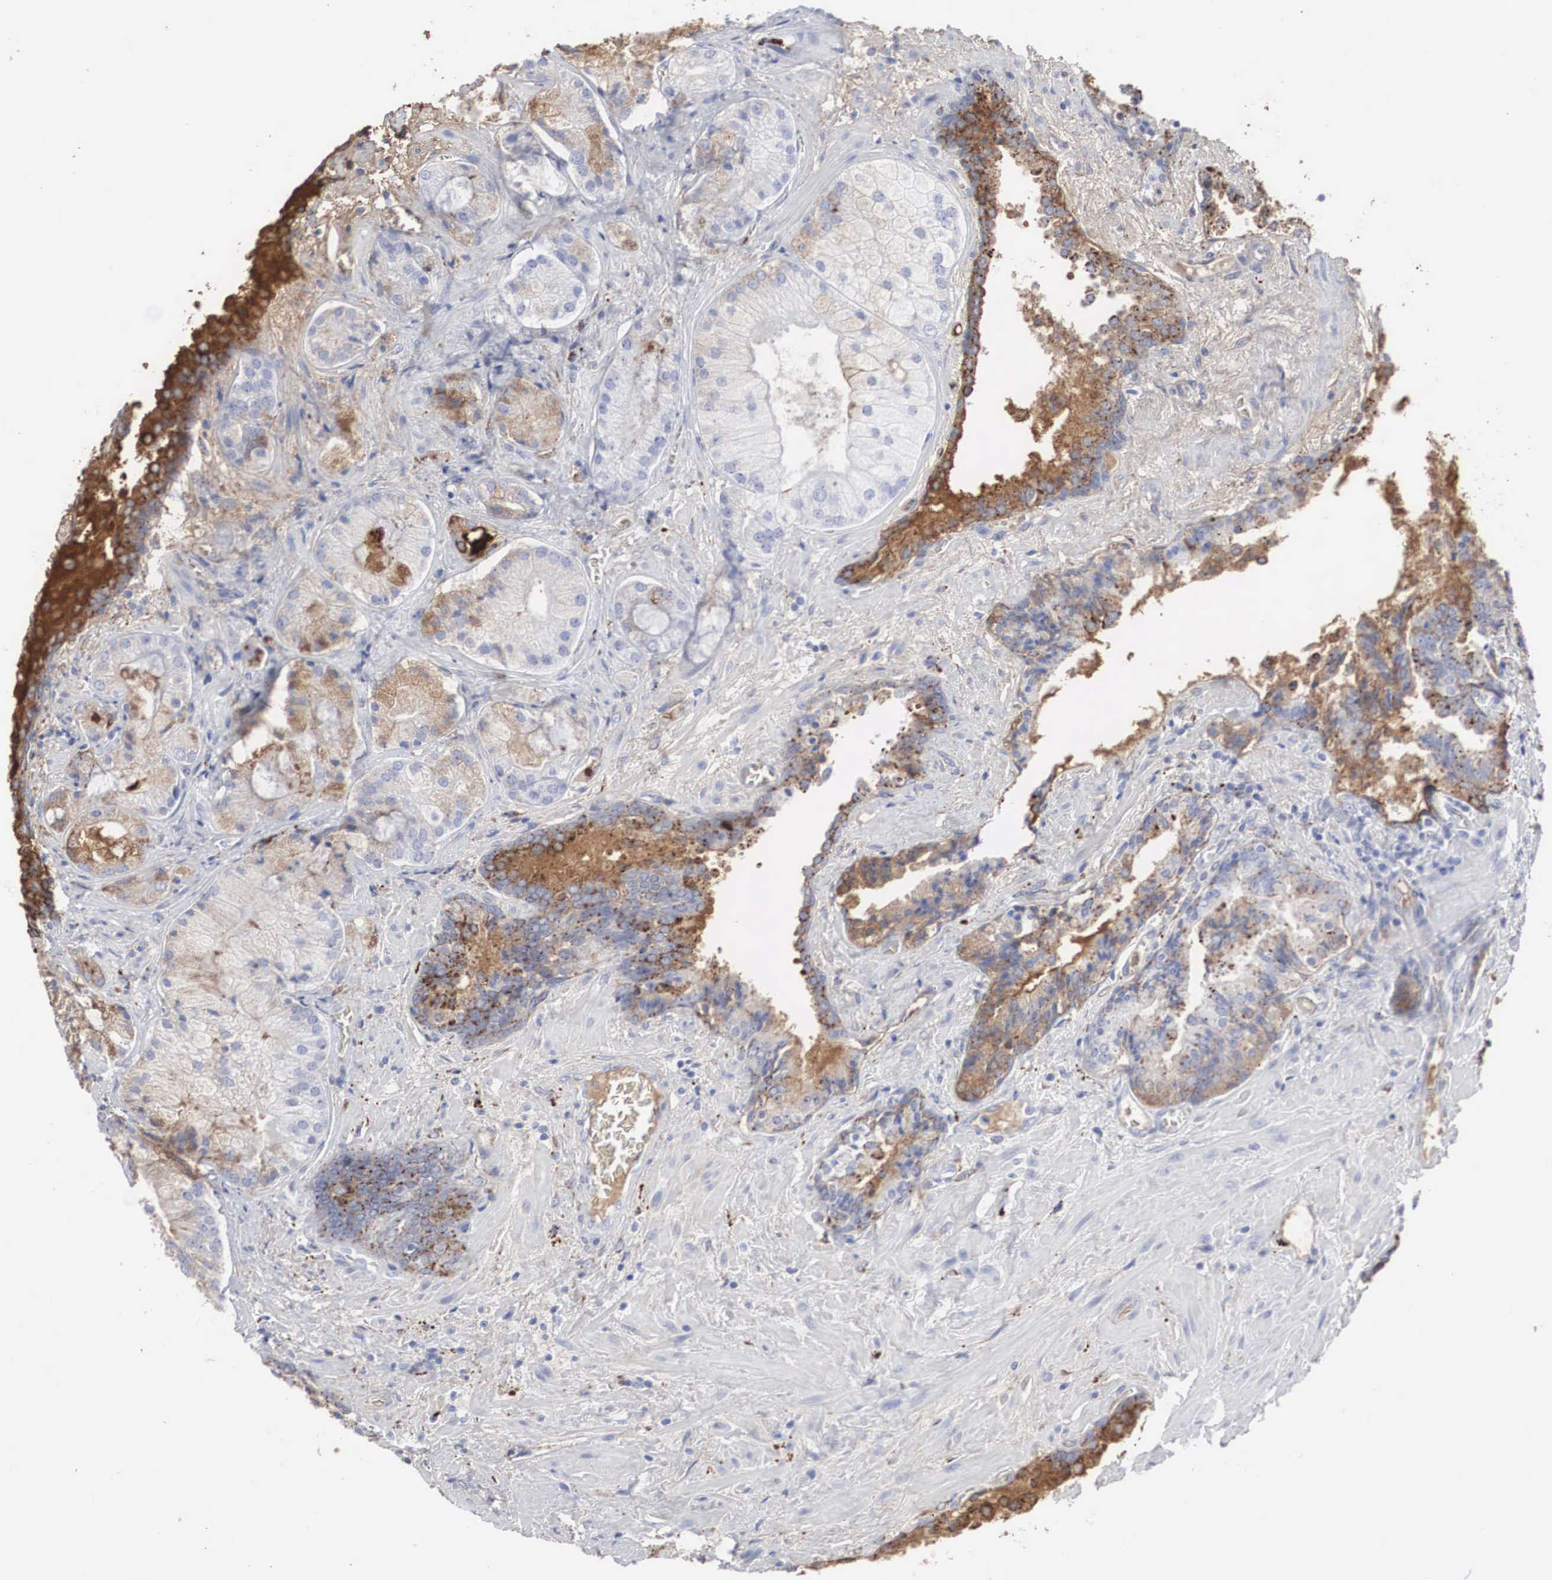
{"staining": {"intensity": "weak", "quantity": "25%-75%", "location": "cytoplasmic/membranous"}, "tissue": "prostate cancer", "cell_type": "Tumor cells", "image_type": "cancer", "snomed": [{"axis": "morphology", "description": "Adenocarcinoma, Medium grade"}, {"axis": "topography", "description": "Prostate"}], "caption": "Protein expression analysis of adenocarcinoma (medium-grade) (prostate) reveals weak cytoplasmic/membranous expression in about 25%-75% of tumor cells.", "gene": "LGALS3BP", "patient": {"sex": "male", "age": 70}}